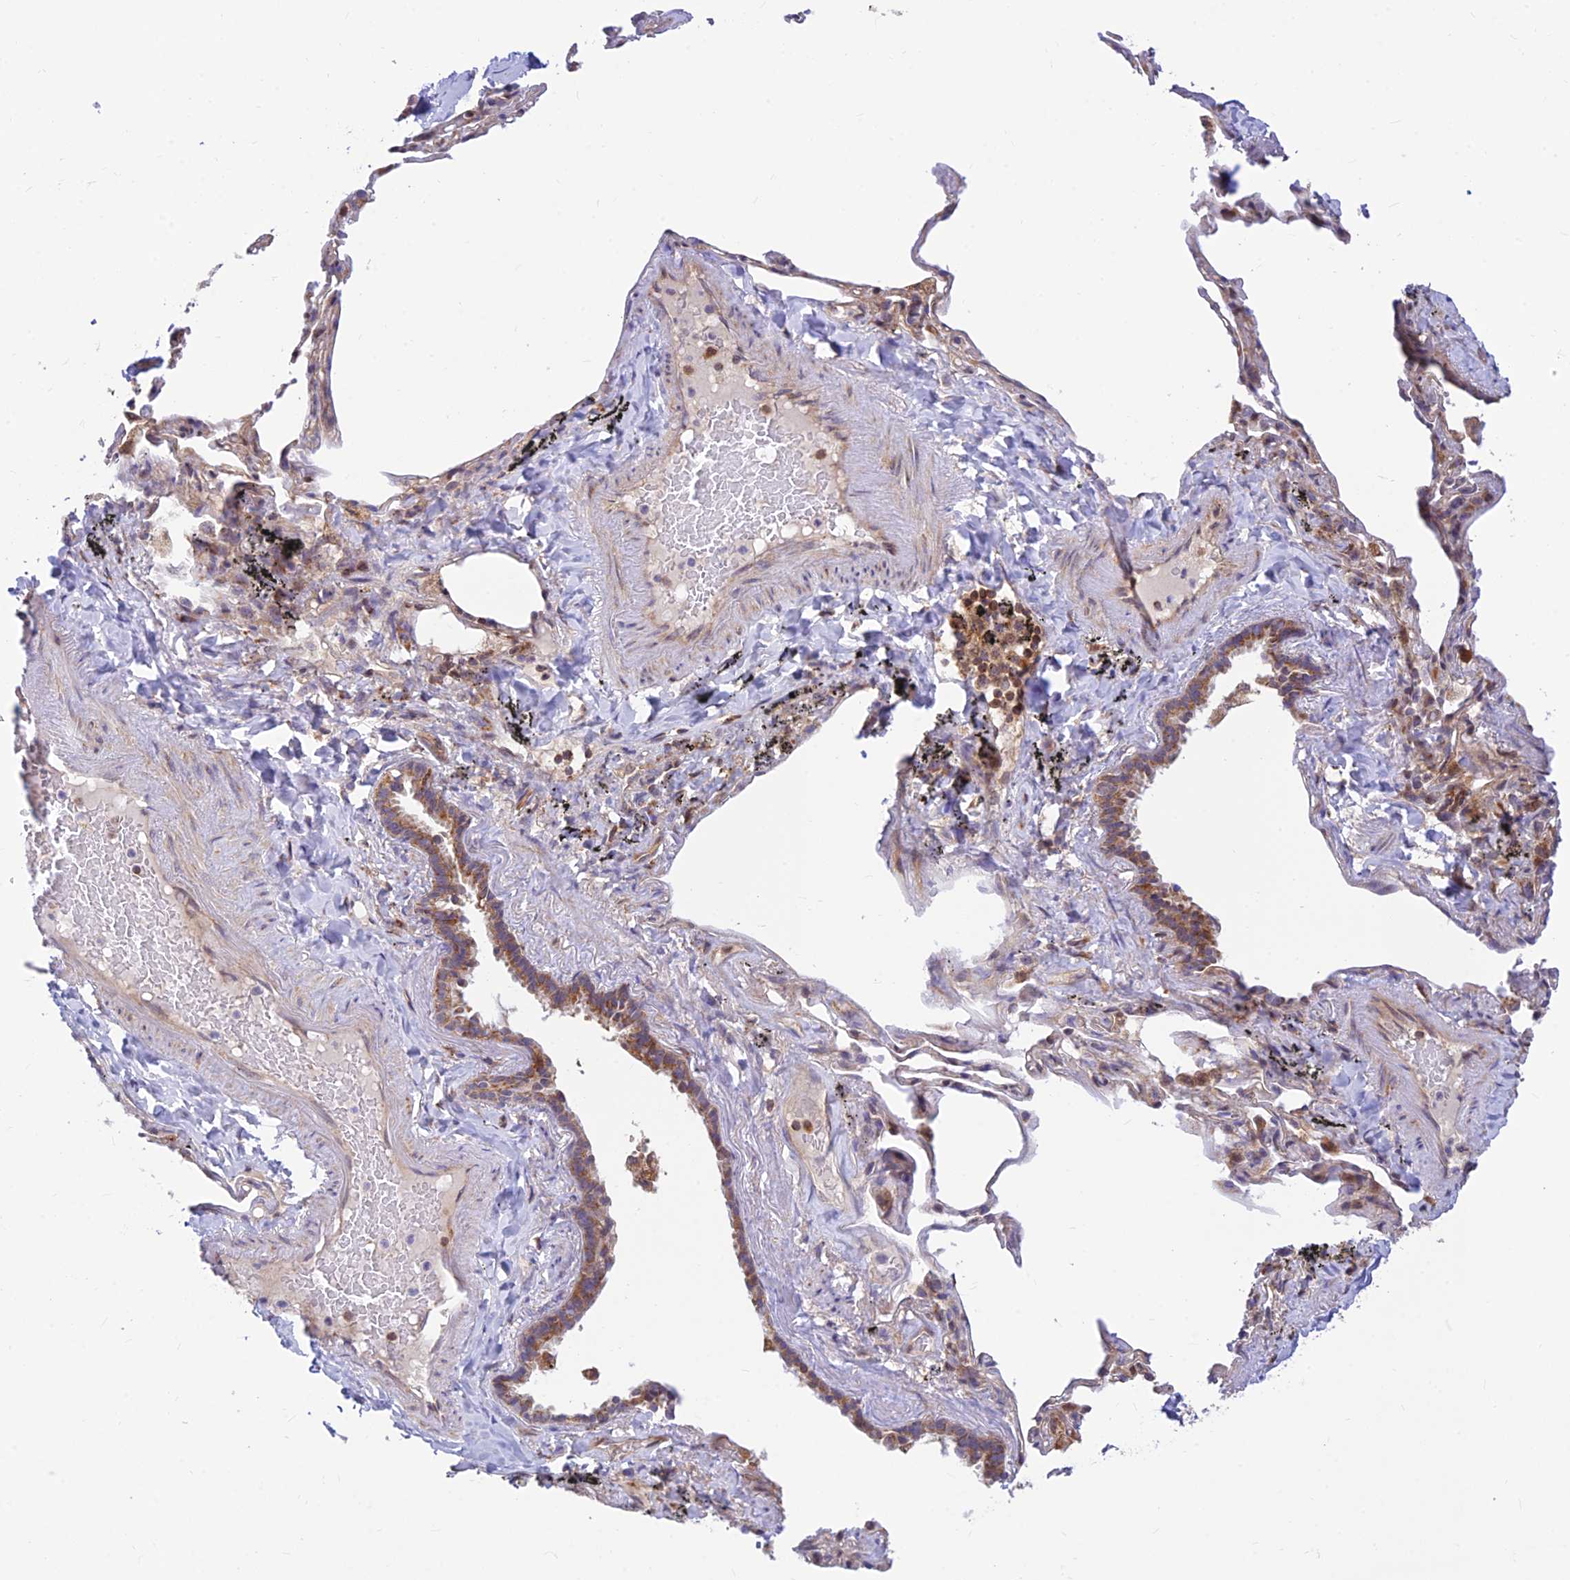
{"staining": {"intensity": "negative", "quantity": "none", "location": "none"}, "tissue": "adipose tissue", "cell_type": "Adipocytes", "image_type": "normal", "snomed": [{"axis": "morphology", "description": "Normal tissue, NOS"}, {"axis": "topography", "description": "Lymph node"}, {"axis": "topography", "description": "Bronchus"}], "caption": "Immunohistochemistry (IHC) image of unremarkable adipose tissue stained for a protein (brown), which shows no positivity in adipocytes. (Brightfield microscopy of DAB (3,3'-diaminobenzidine) IHC at high magnification).", "gene": "LYSMD2", "patient": {"sex": "male", "age": 63}}